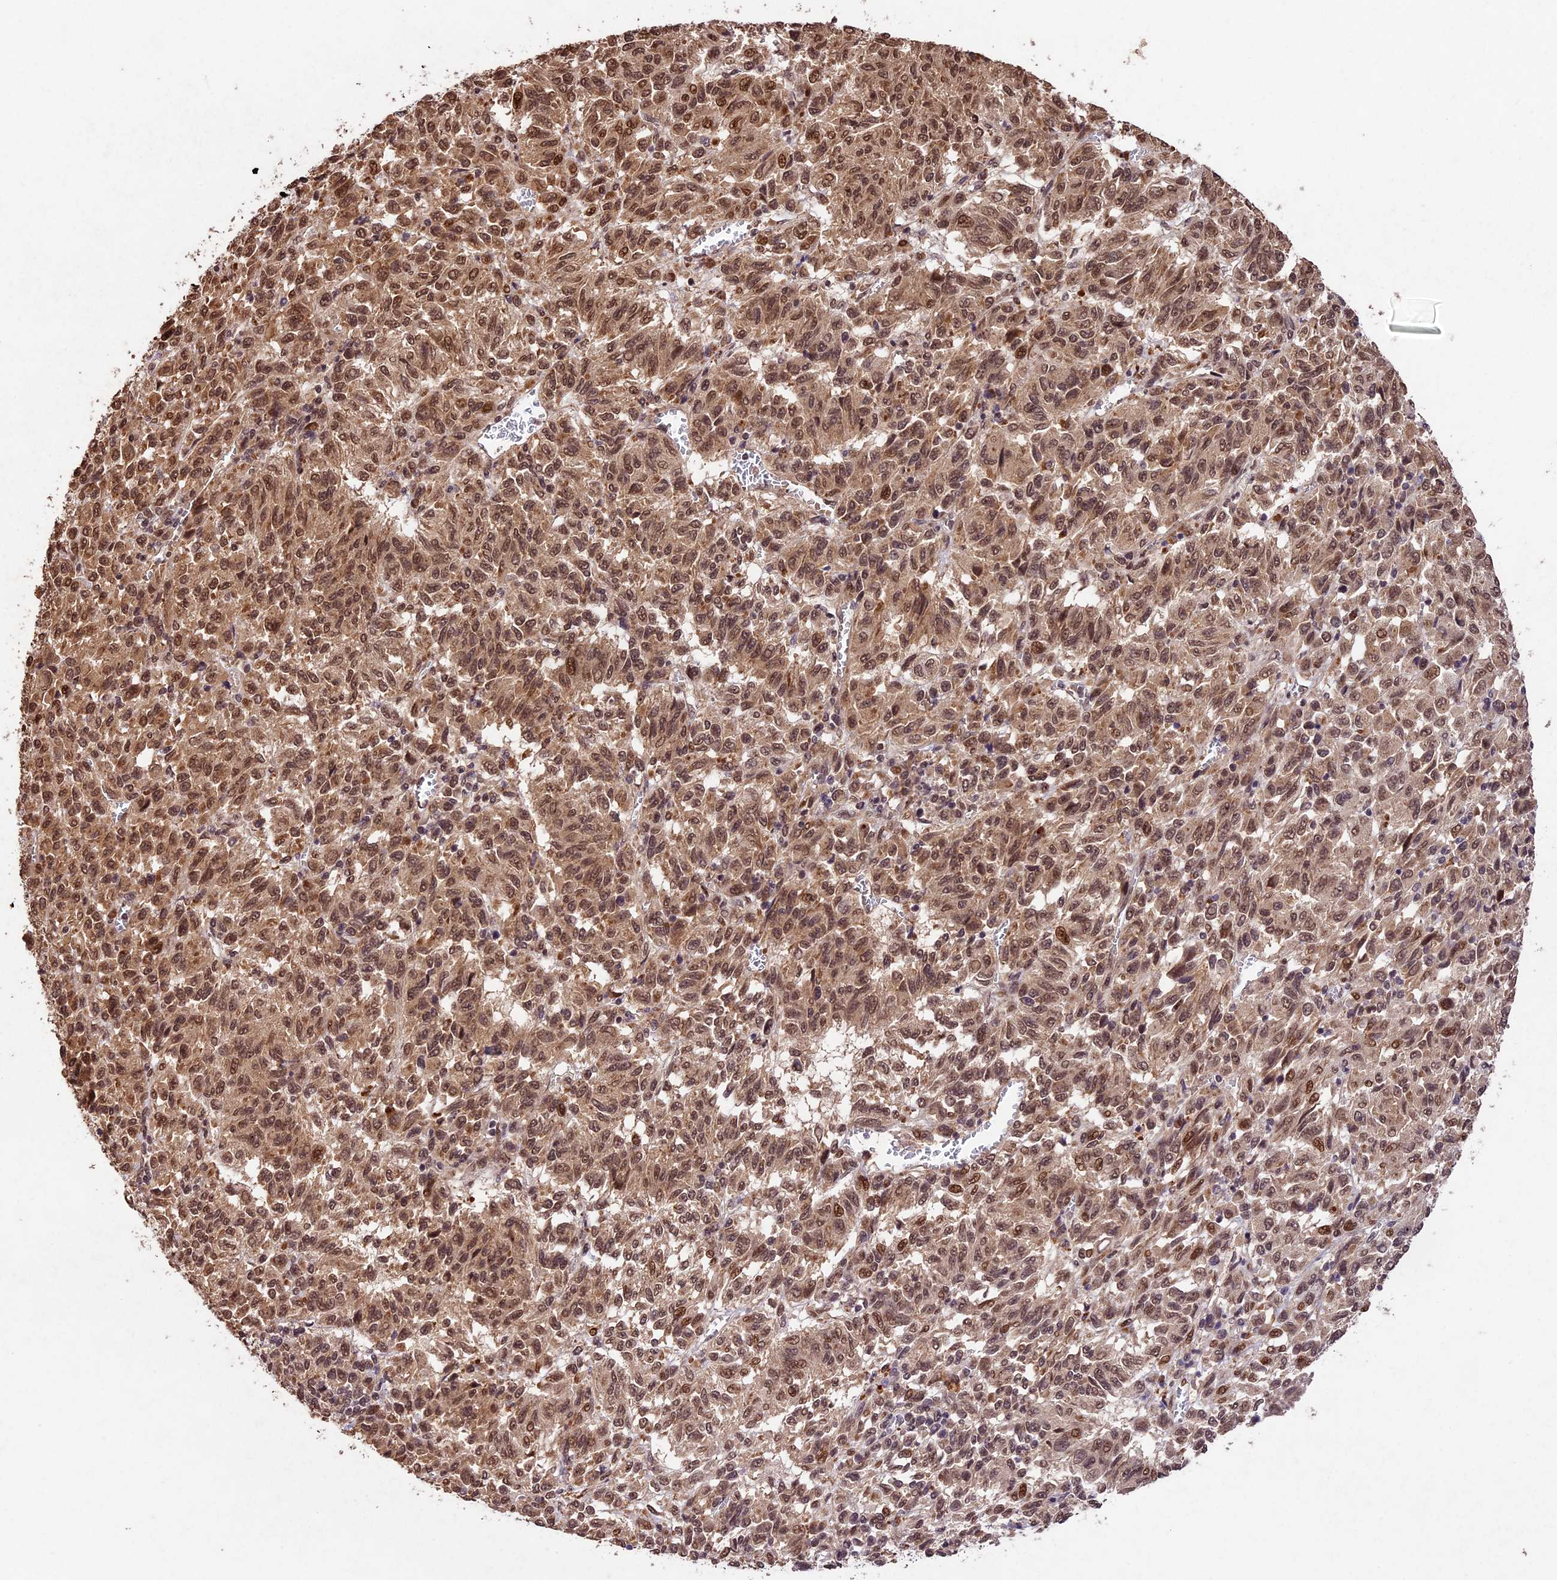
{"staining": {"intensity": "moderate", "quantity": ">75%", "location": "cytoplasmic/membranous,nuclear"}, "tissue": "melanoma", "cell_type": "Tumor cells", "image_type": "cancer", "snomed": [{"axis": "morphology", "description": "Malignant melanoma, Metastatic site"}, {"axis": "topography", "description": "Lung"}], "caption": "Protein staining shows moderate cytoplasmic/membranous and nuclear positivity in about >75% of tumor cells in malignant melanoma (metastatic site).", "gene": "CDKN2AIP", "patient": {"sex": "male", "age": 64}}